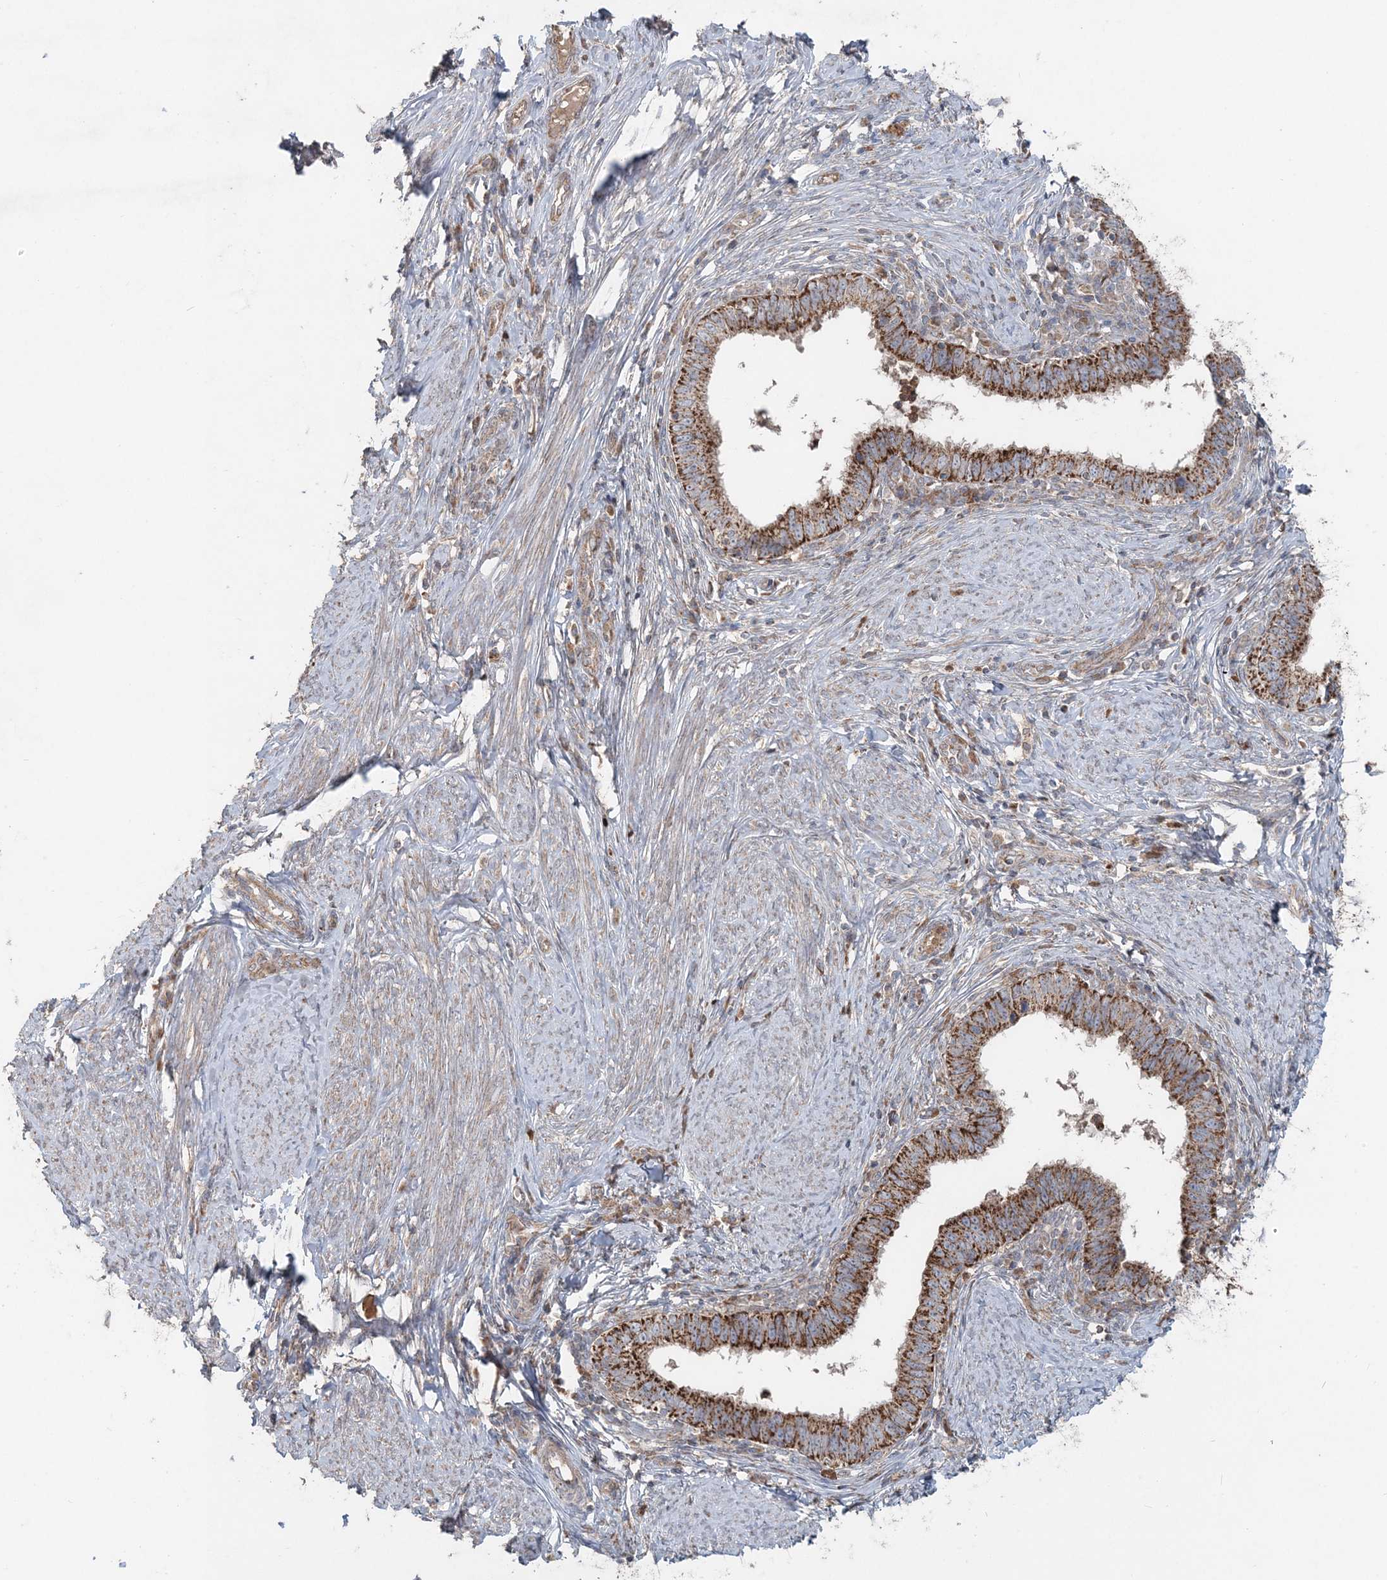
{"staining": {"intensity": "strong", "quantity": ">75%", "location": "cytoplasmic/membranous"}, "tissue": "cervical cancer", "cell_type": "Tumor cells", "image_type": "cancer", "snomed": [{"axis": "morphology", "description": "Adenocarcinoma, NOS"}, {"axis": "topography", "description": "Cervix"}], "caption": "Immunohistochemistry staining of cervical cancer, which exhibits high levels of strong cytoplasmic/membranous expression in about >75% of tumor cells indicating strong cytoplasmic/membranous protein positivity. The staining was performed using DAB (3,3'-diaminobenzidine) (brown) for protein detection and nuclei were counterstained in hematoxylin (blue).", "gene": "LRPPRC", "patient": {"sex": "female", "age": 36}}